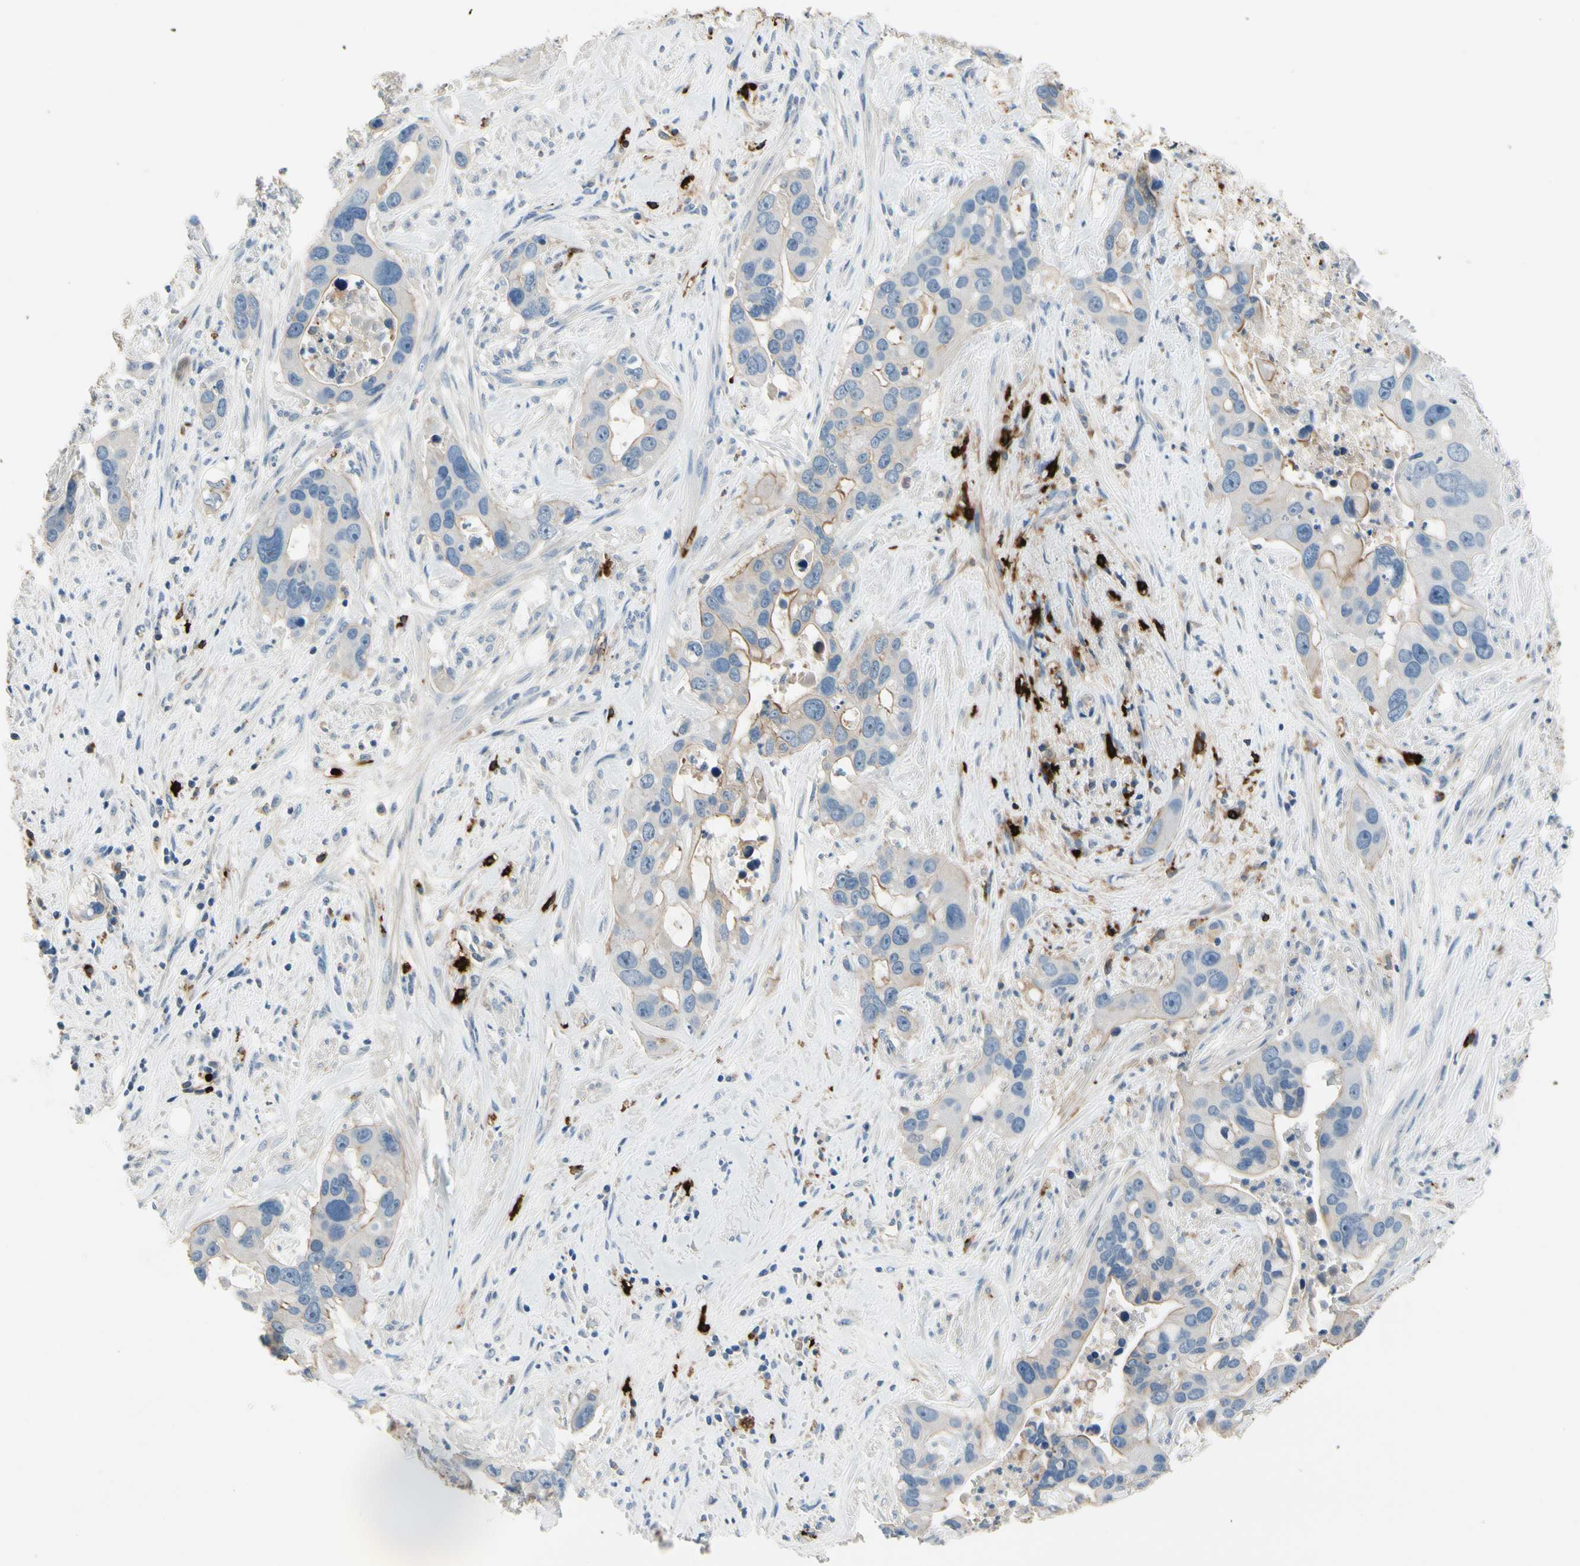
{"staining": {"intensity": "negative", "quantity": "none", "location": "none"}, "tissue": "liver cancer", "cell_type": "Tumor cells", "image_type": "cancer", "snomed": [{"axis": "morphology", "description": "Cholangiocarcinoma"}, {"axis": "topography", "description": "Liver"}], "caption": "Liver cancer was stained to show a protein in brown. There is no significant positivity in tumor cells. Brightfield microscopy of IHC stained with DAB (brown) and hematoxylin (blue), captured at high magnification.", "gene": "CPA3", "patient": {"sex": "female", "age": 65}}